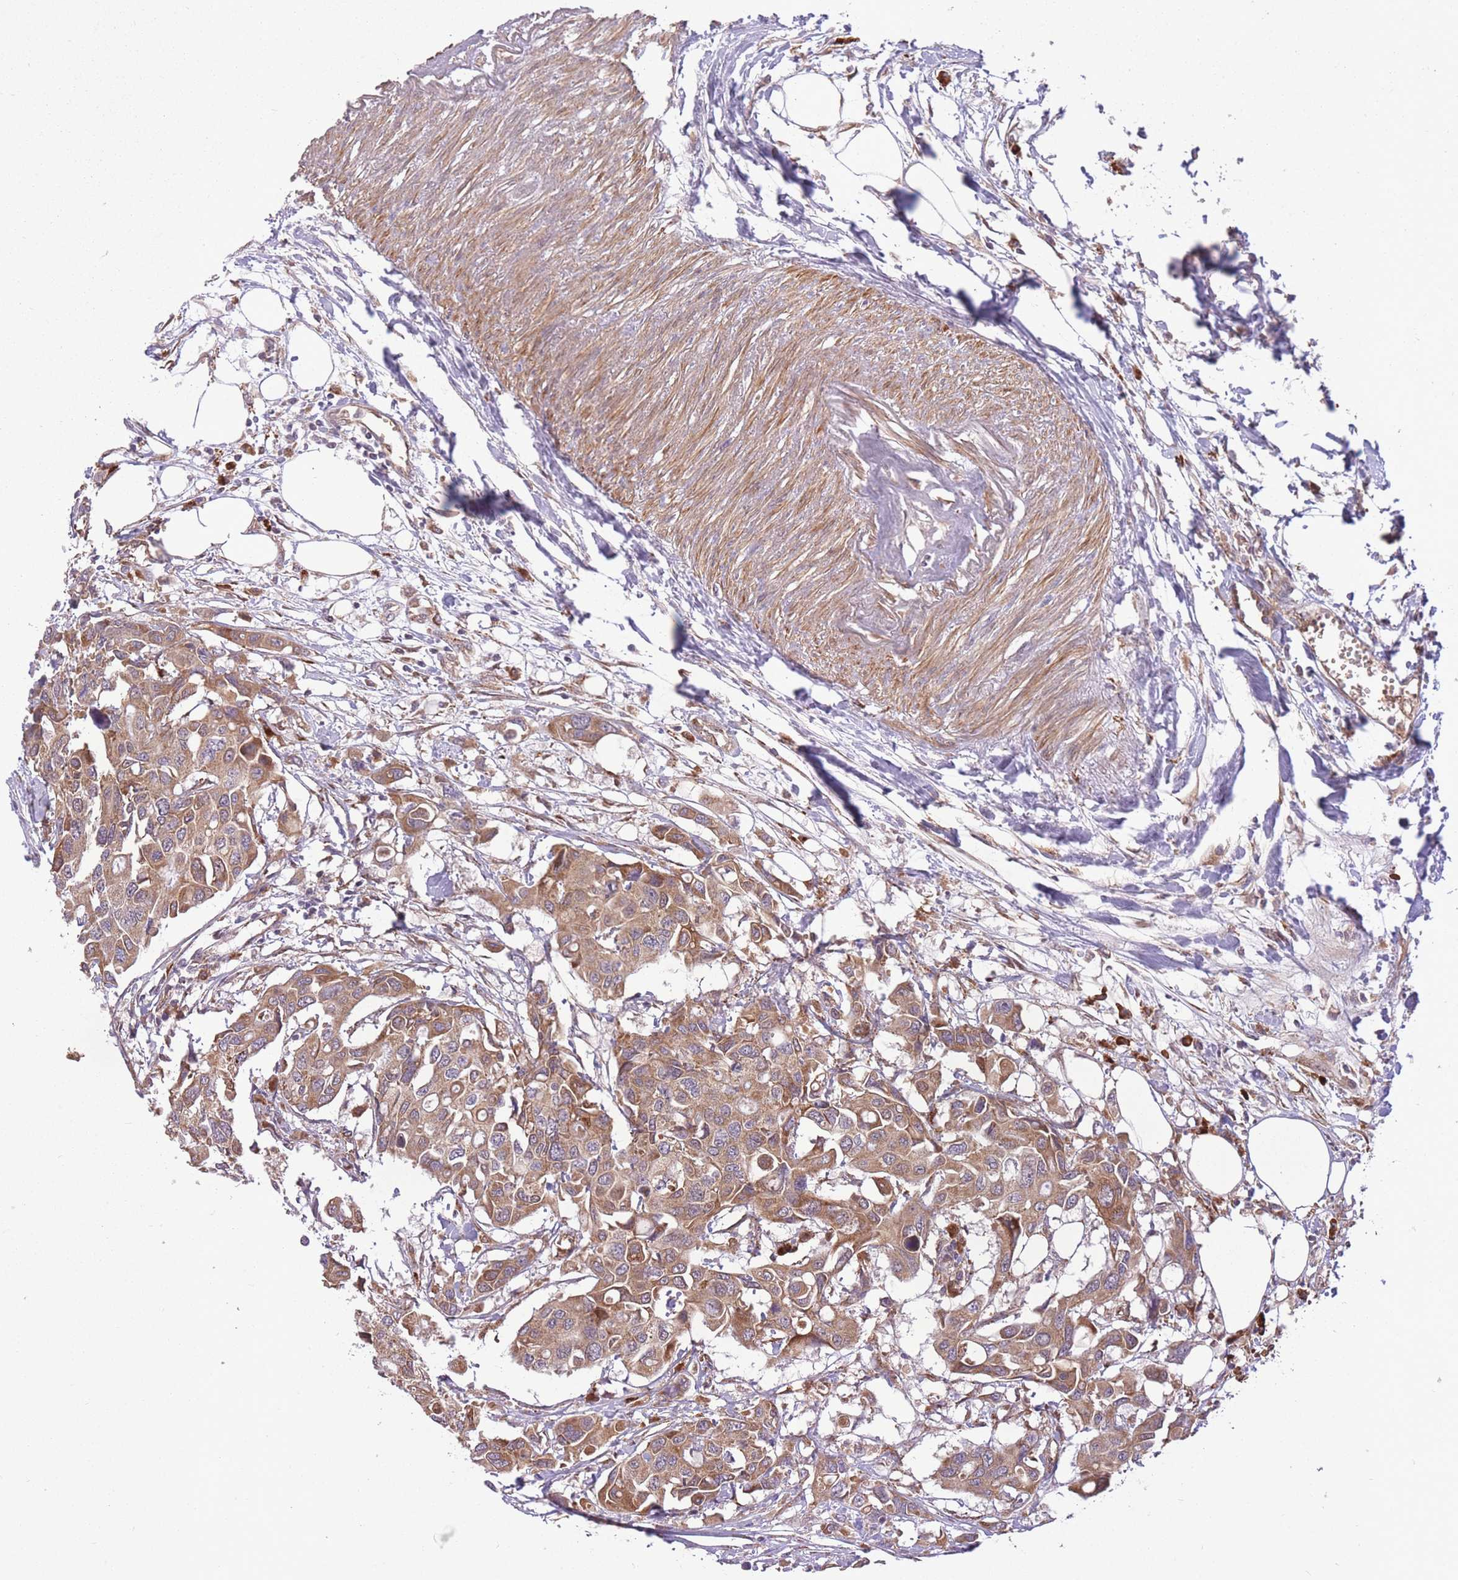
{"staining": {"intensity": "moderate", "quantity": ">75%", "location": "cytoplasmic/membranous"}, "tissue": "colorectal cancer", "cell_type": "Tumor cells", "image_type": "cancer", "snomed": [{"axis": "morphology", "description": "Adenocarcinoma, NOS"}, {"axis": "topography", "description": "Colon"}], "caption": "Colorectal adenocarcinoma stained for a protein shows moderate cytoplasmic/membranous positivity in tumor cells.", "gene": "POLR3F", "patient": {"sex": "male", "age": 77}}